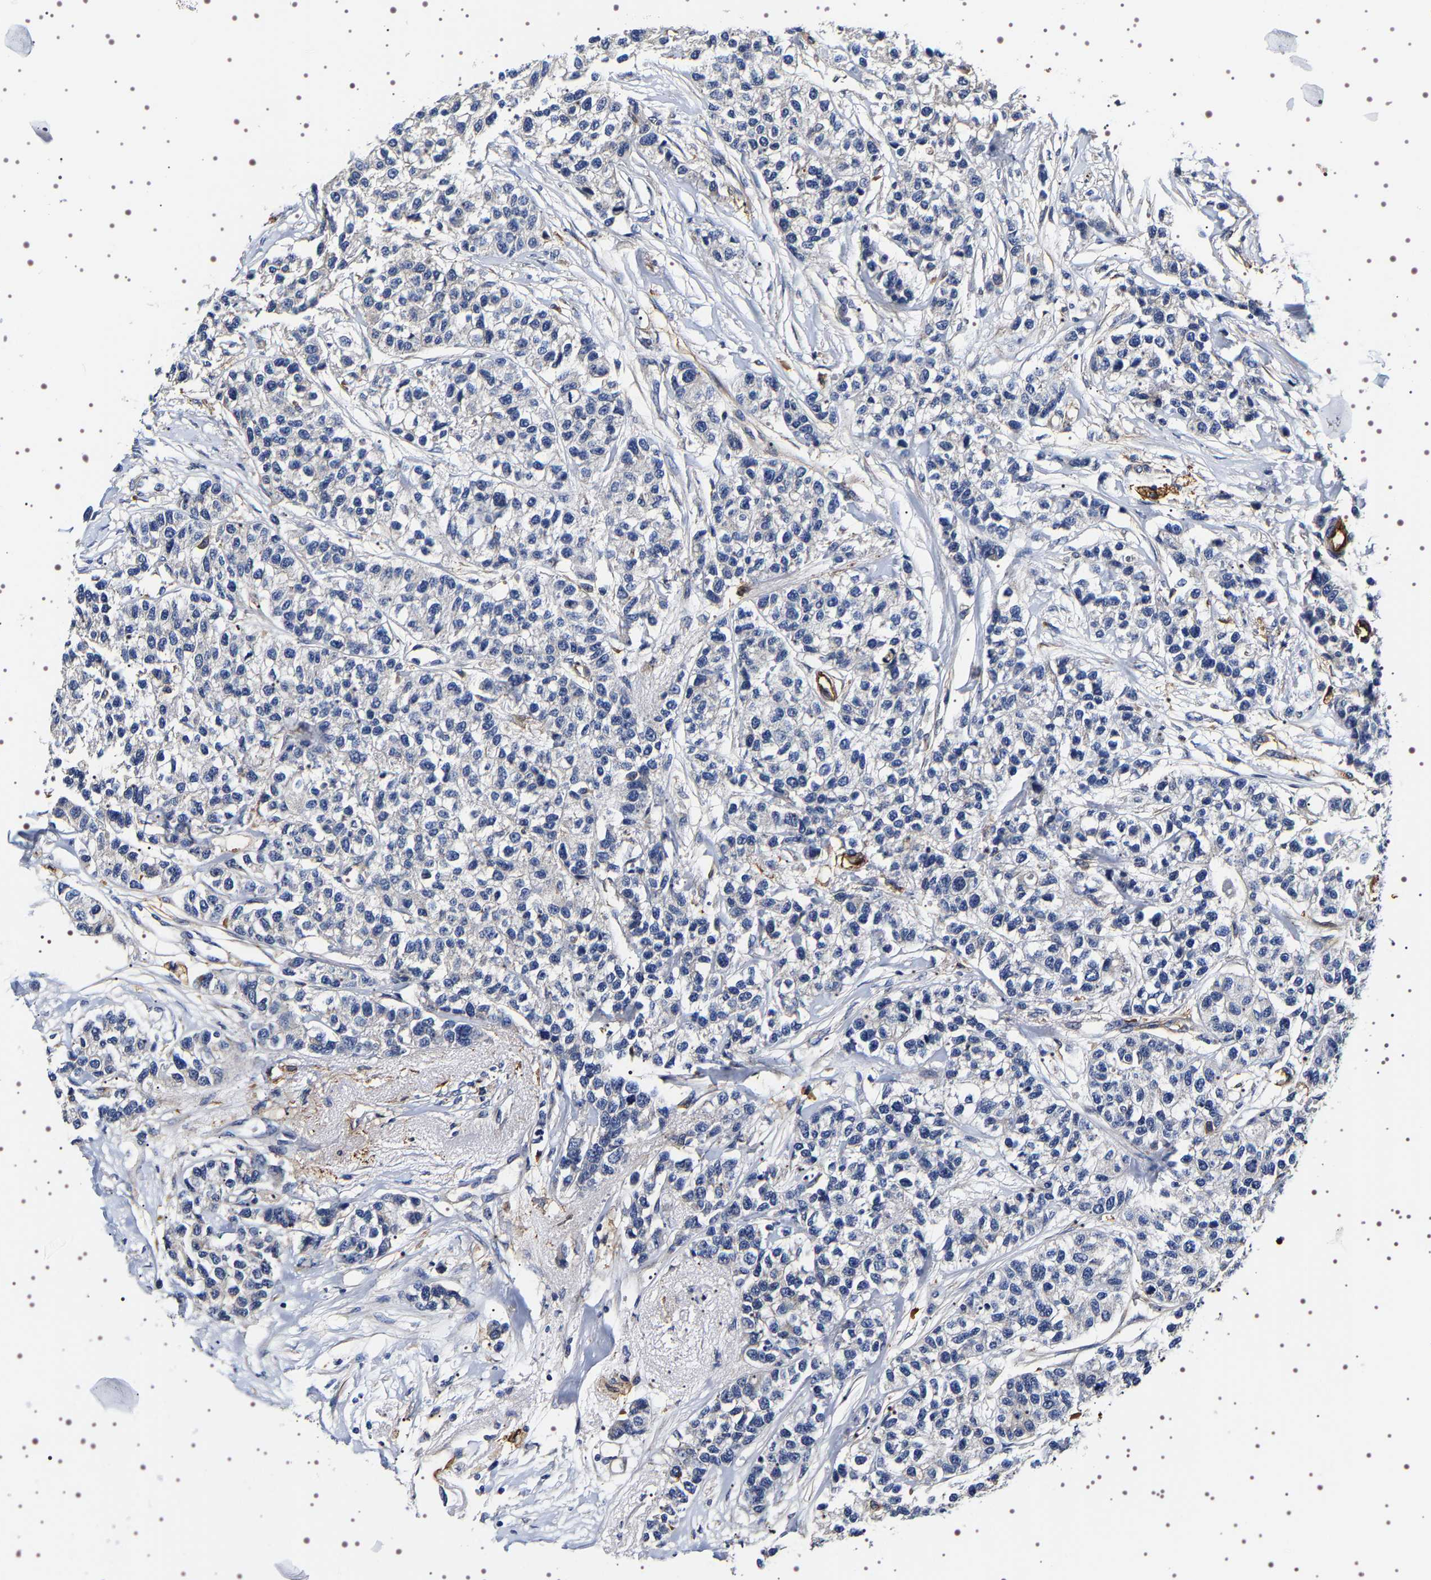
{"staining": {"intensity": "negative", "quantity": "none", "location": "none"}, "tissue": "breast cancer", "cell_type": "Tumor cells", "image_type": "cancer", "snomed": [{"axis": "morphology", "description": "Duct carcinoma"}, {"axis": "topography", "description": "Breast"}], "caption": "This is a histopathology image of IHC staining of breast cancer, which shows no staining in tumor cells.", "gene": "ALPL", "patient": {"sex": "female", "age": 51}}